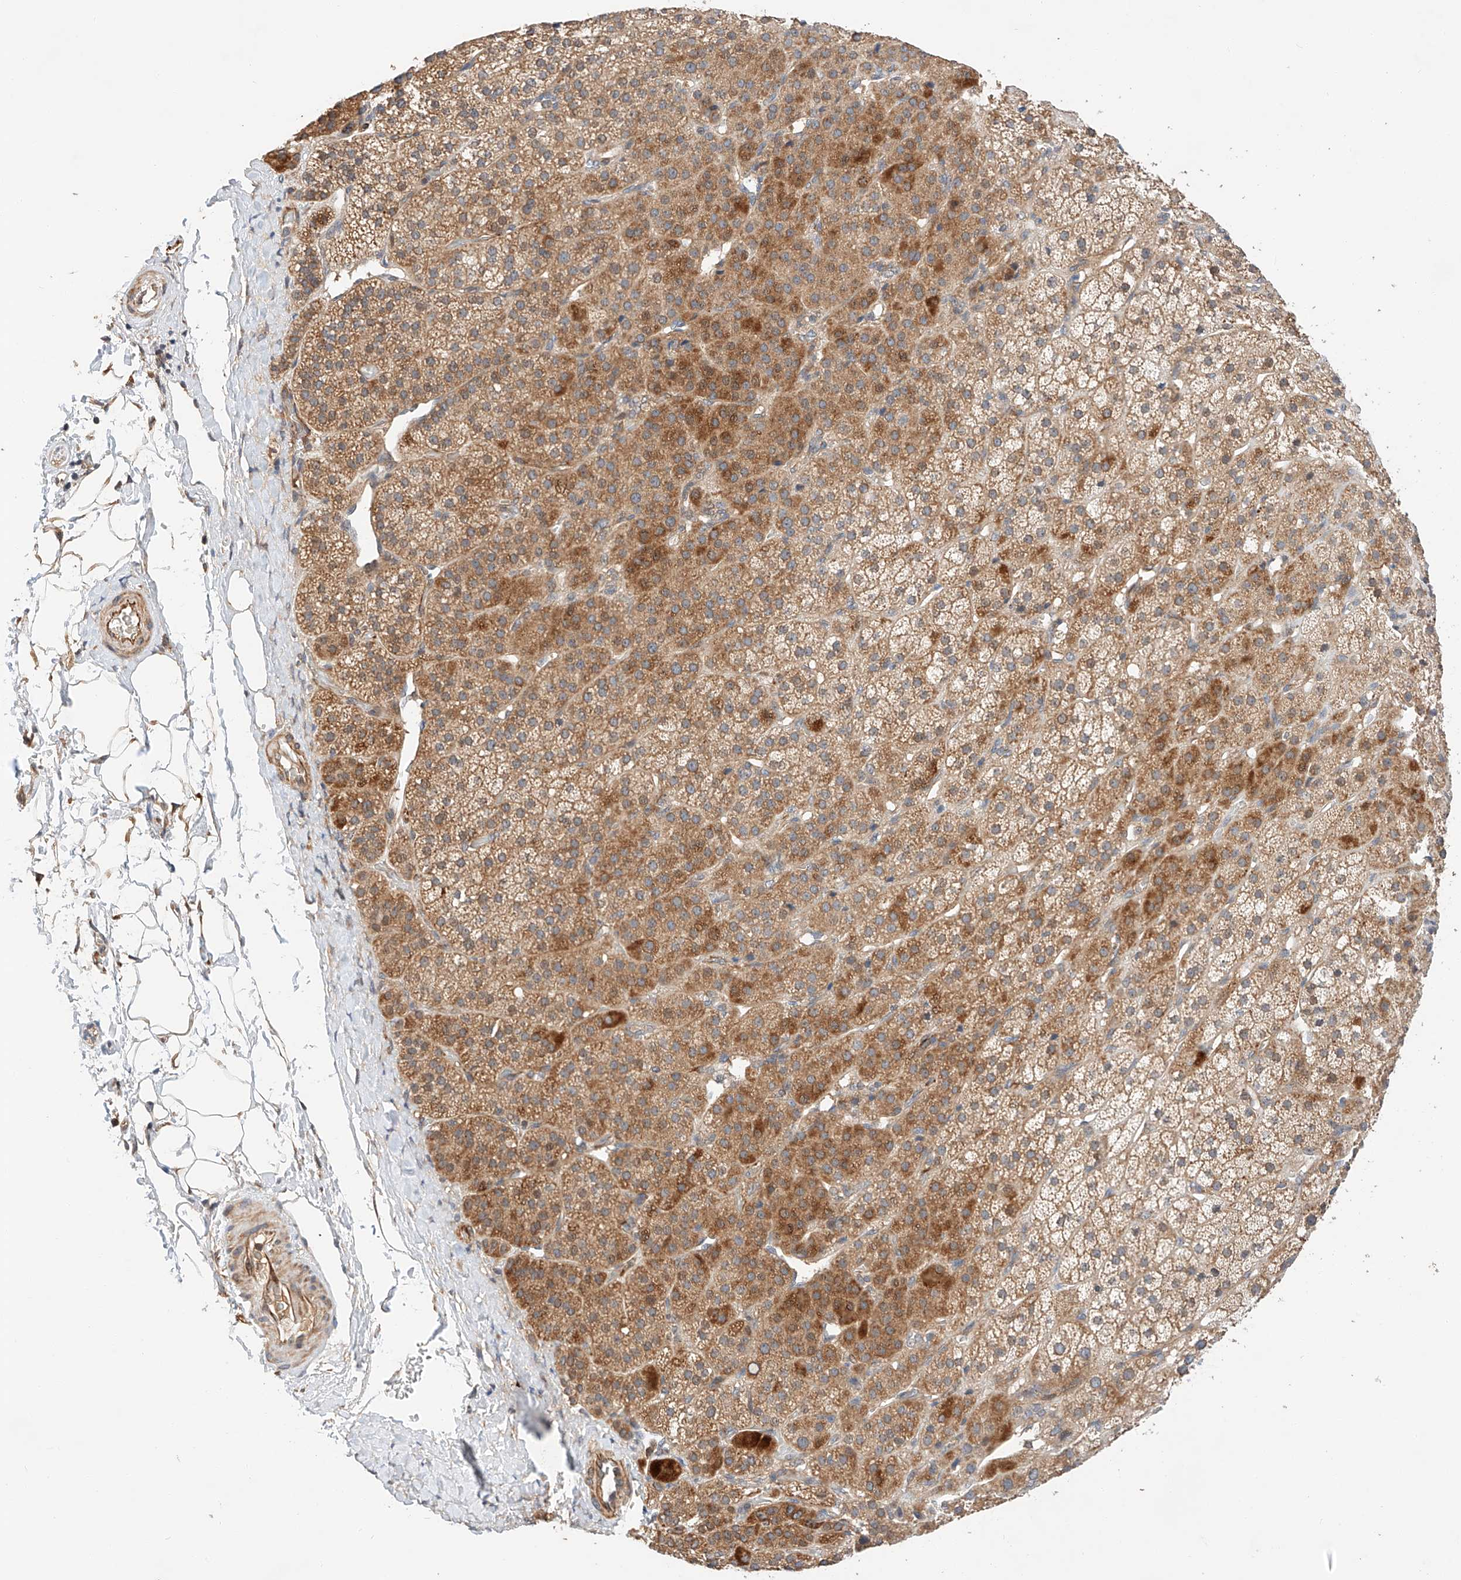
{"staining": {"intensity": "strong", "quantity": "25%-75%", "location": "cytoplasmic/membranous"}, "tissue": "adrenal gland", "cell_type": "Glandular cells", "image_type": "normal", "snomed": [{"axis": "morphology", "description": "Normal tissue, NOS"}, {"axis": "topography", "description": "Adrenal gland"}], "caption": "Protein positivity by immunohistochemistry exhibits strong cytoplasmic/membranous expression in approximately 25%-75% of glandular cells in benign adrenal gland.", "gene": "RAB23", "patient": {"sex": "female", "age": 57}}